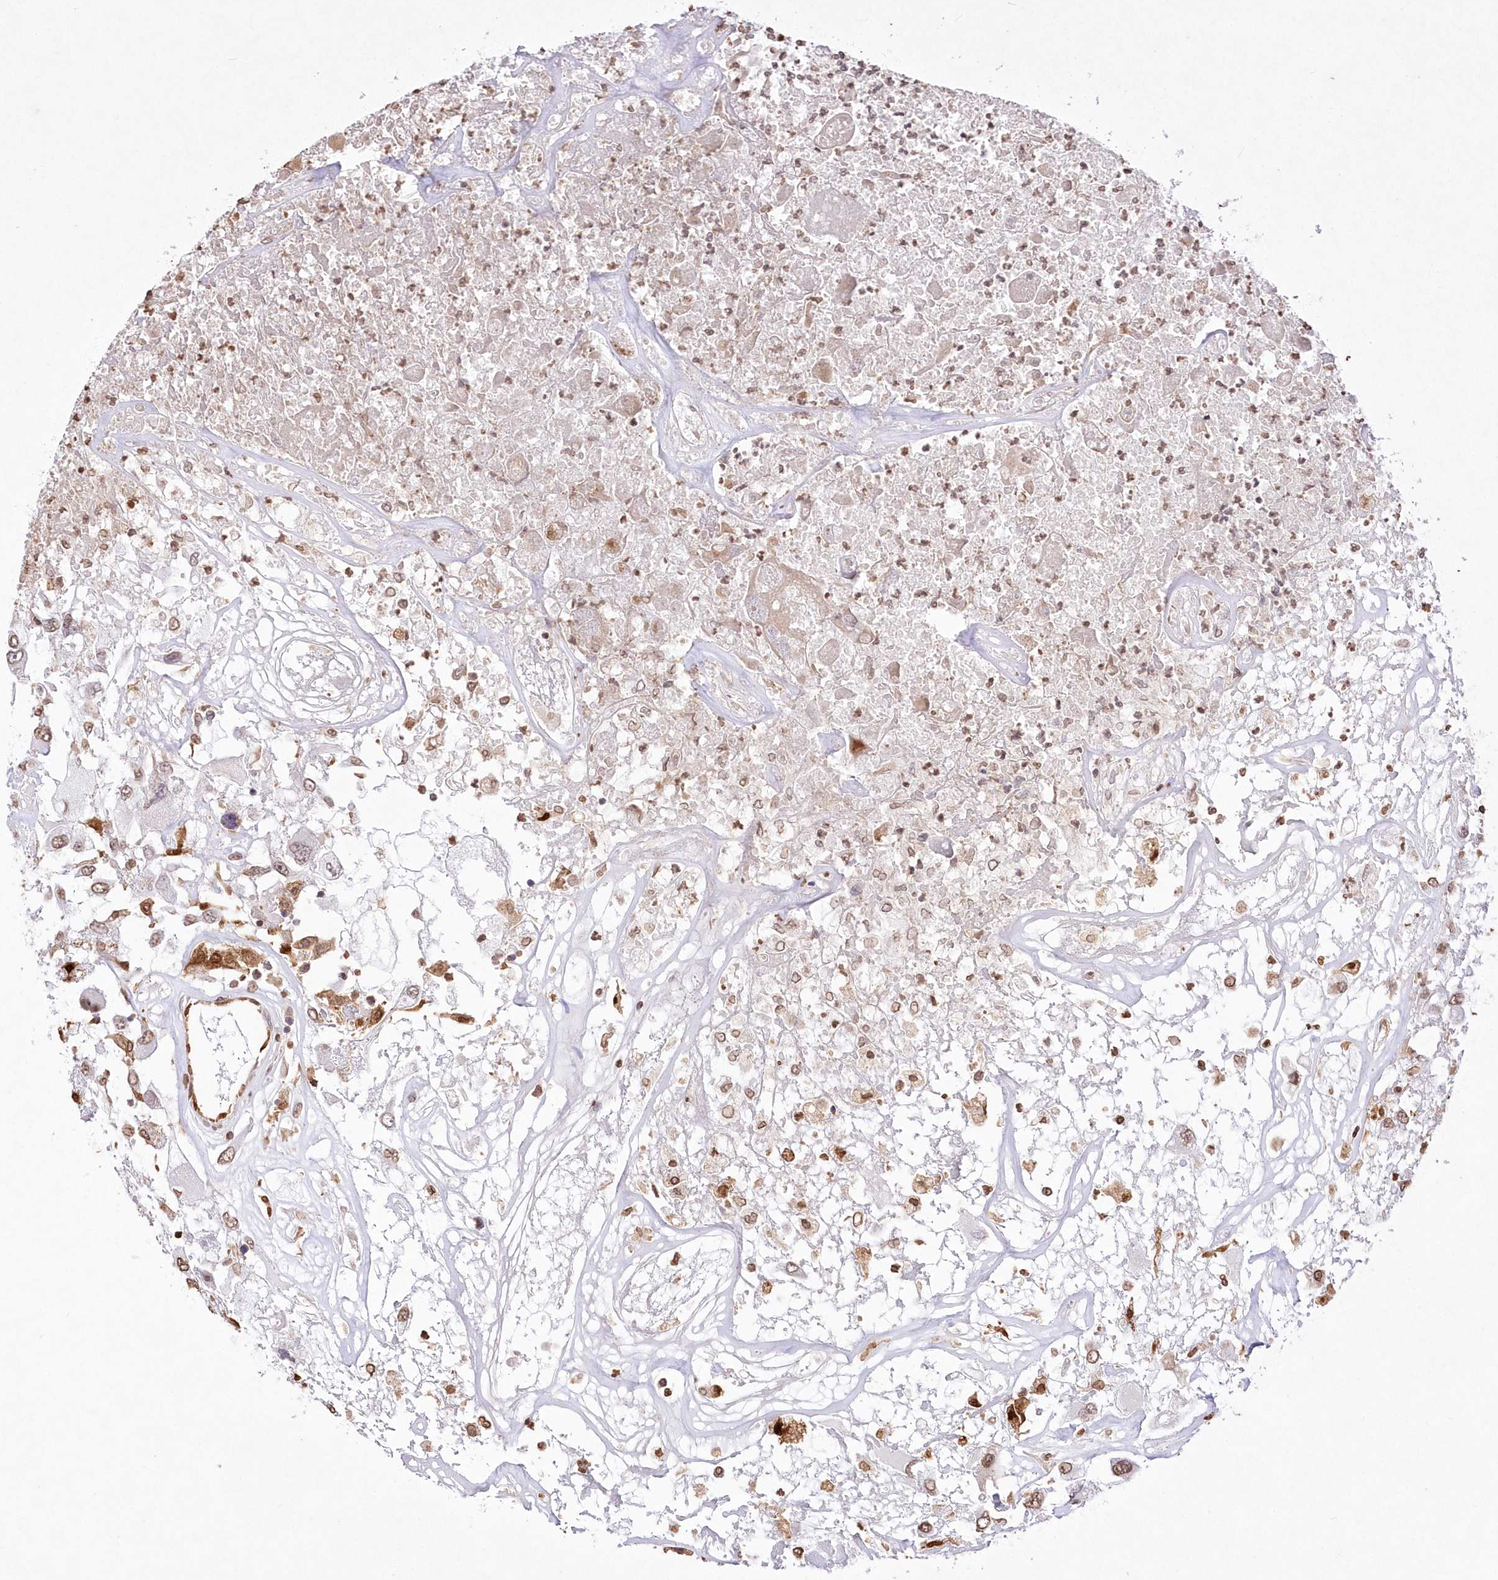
{"staining": {"intensity": "weak", "quantity": "25%-75%", "location": "nuclear"}, "tissue": "renal cancer", "cell_type": "Tumor cells", "image_type": "cancer", "snomed": [{"axis": "morphology", "description": "Adenocarcinoma, NOS"}, {"axis": "topography", "description": "Kidney"}], "caption": "This histopathology image reveals immunohistochemistry (IHC) staining of human renal cancer, with low weak nuclear positivity in about 25%-75% of tumor cells.", "gene": "FCHO2", "patient": {"sex": "female", "age": 52}}